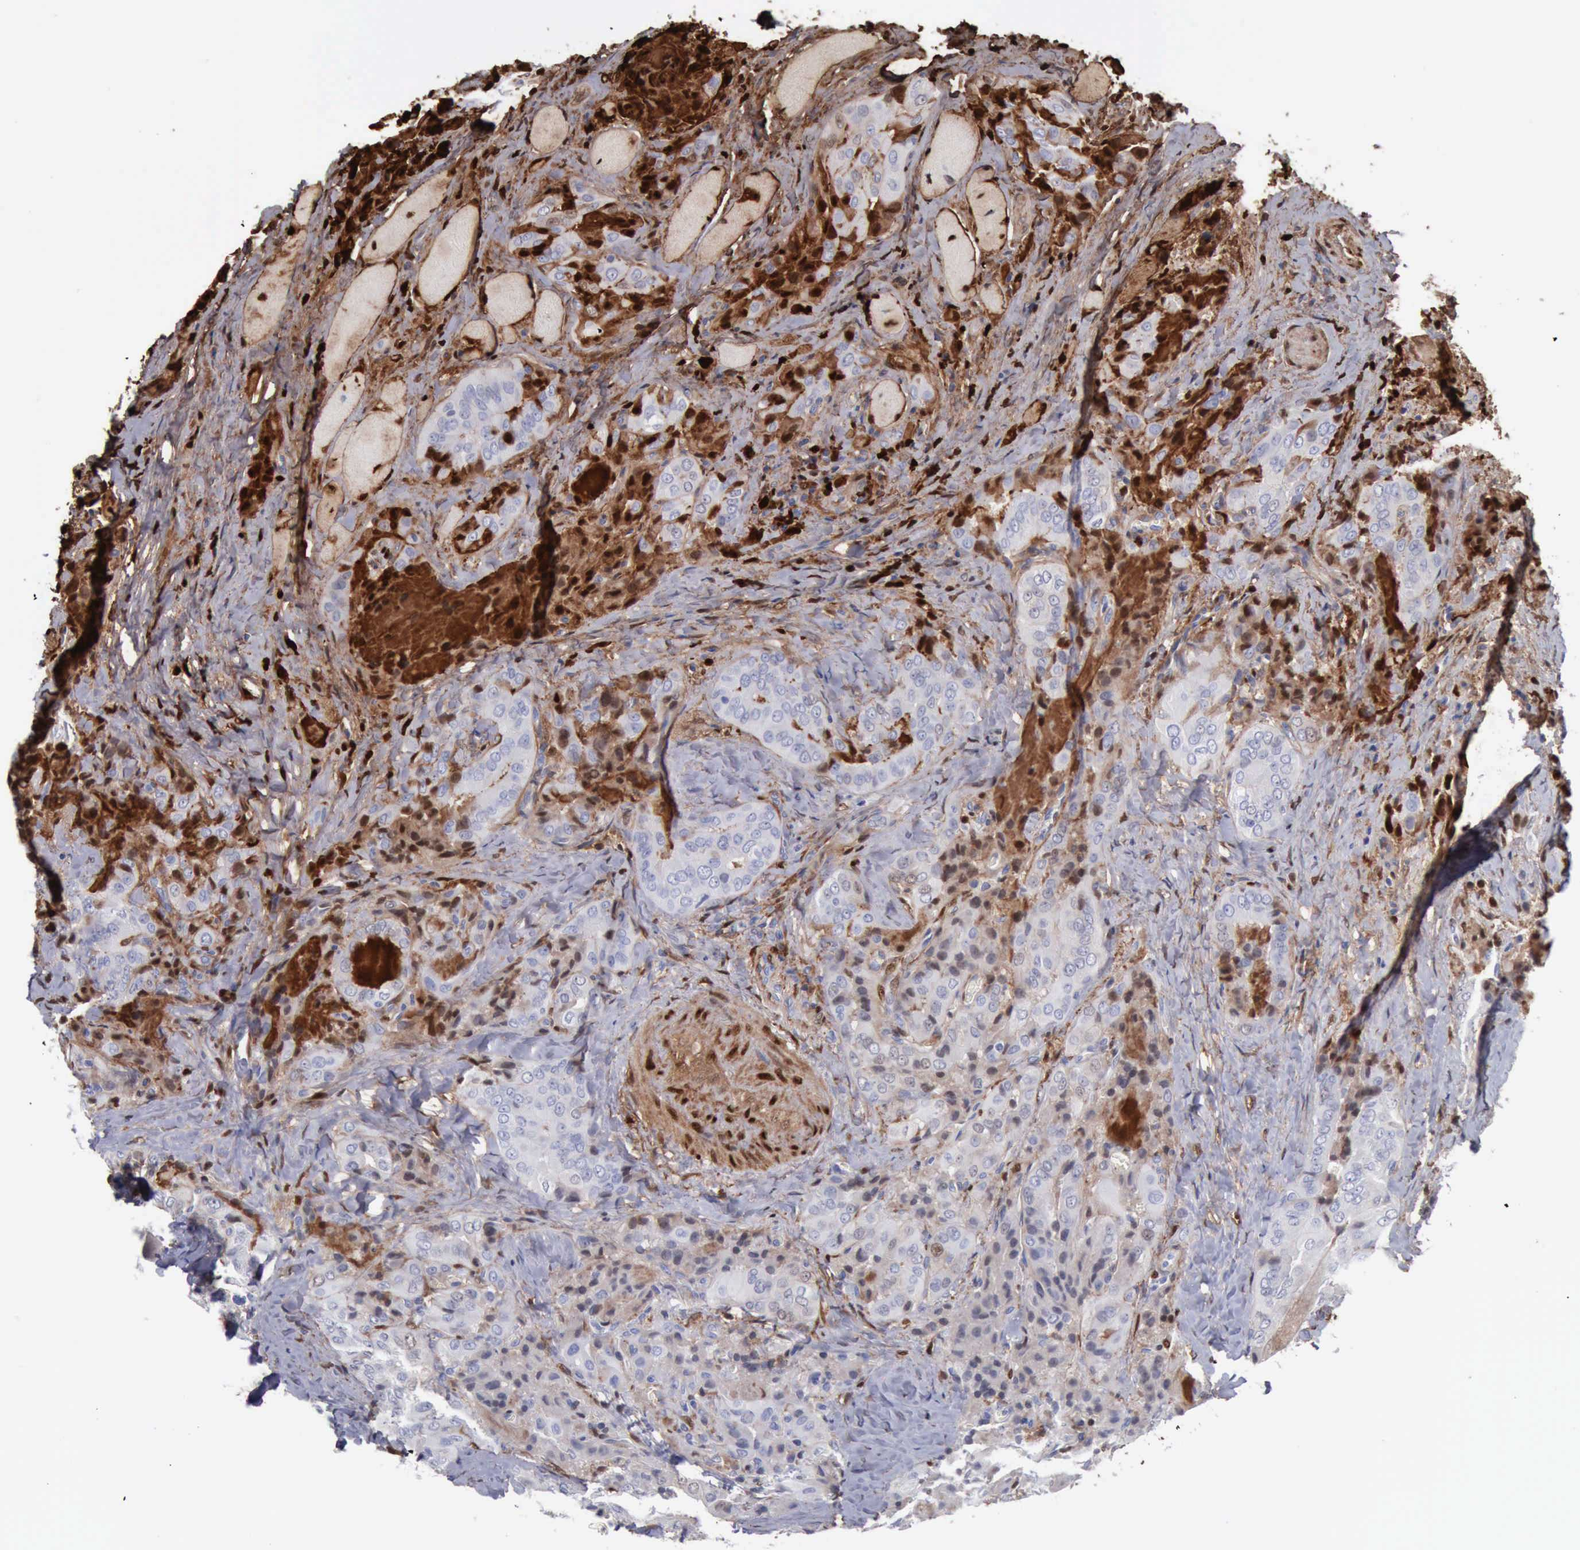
{"staining": {"intensity": "negative", "quantity": "none", "location": "none"}, "tissue": "thyroid cancer", "cell_type": "Tumor cells", "image_type": "cancer", "snomed": [{"axis": "morphology", "description": "Papillary adenocarcinoma, NOS"}, {"axis": "topography", "description": "Thyroid gland"}], "caption": "Tumor cells are negative for brown protein staining in thyroid papillary adenocarcinoma.", "gene": "FHL1", "patient": {"sex": "female", "age": 71}}